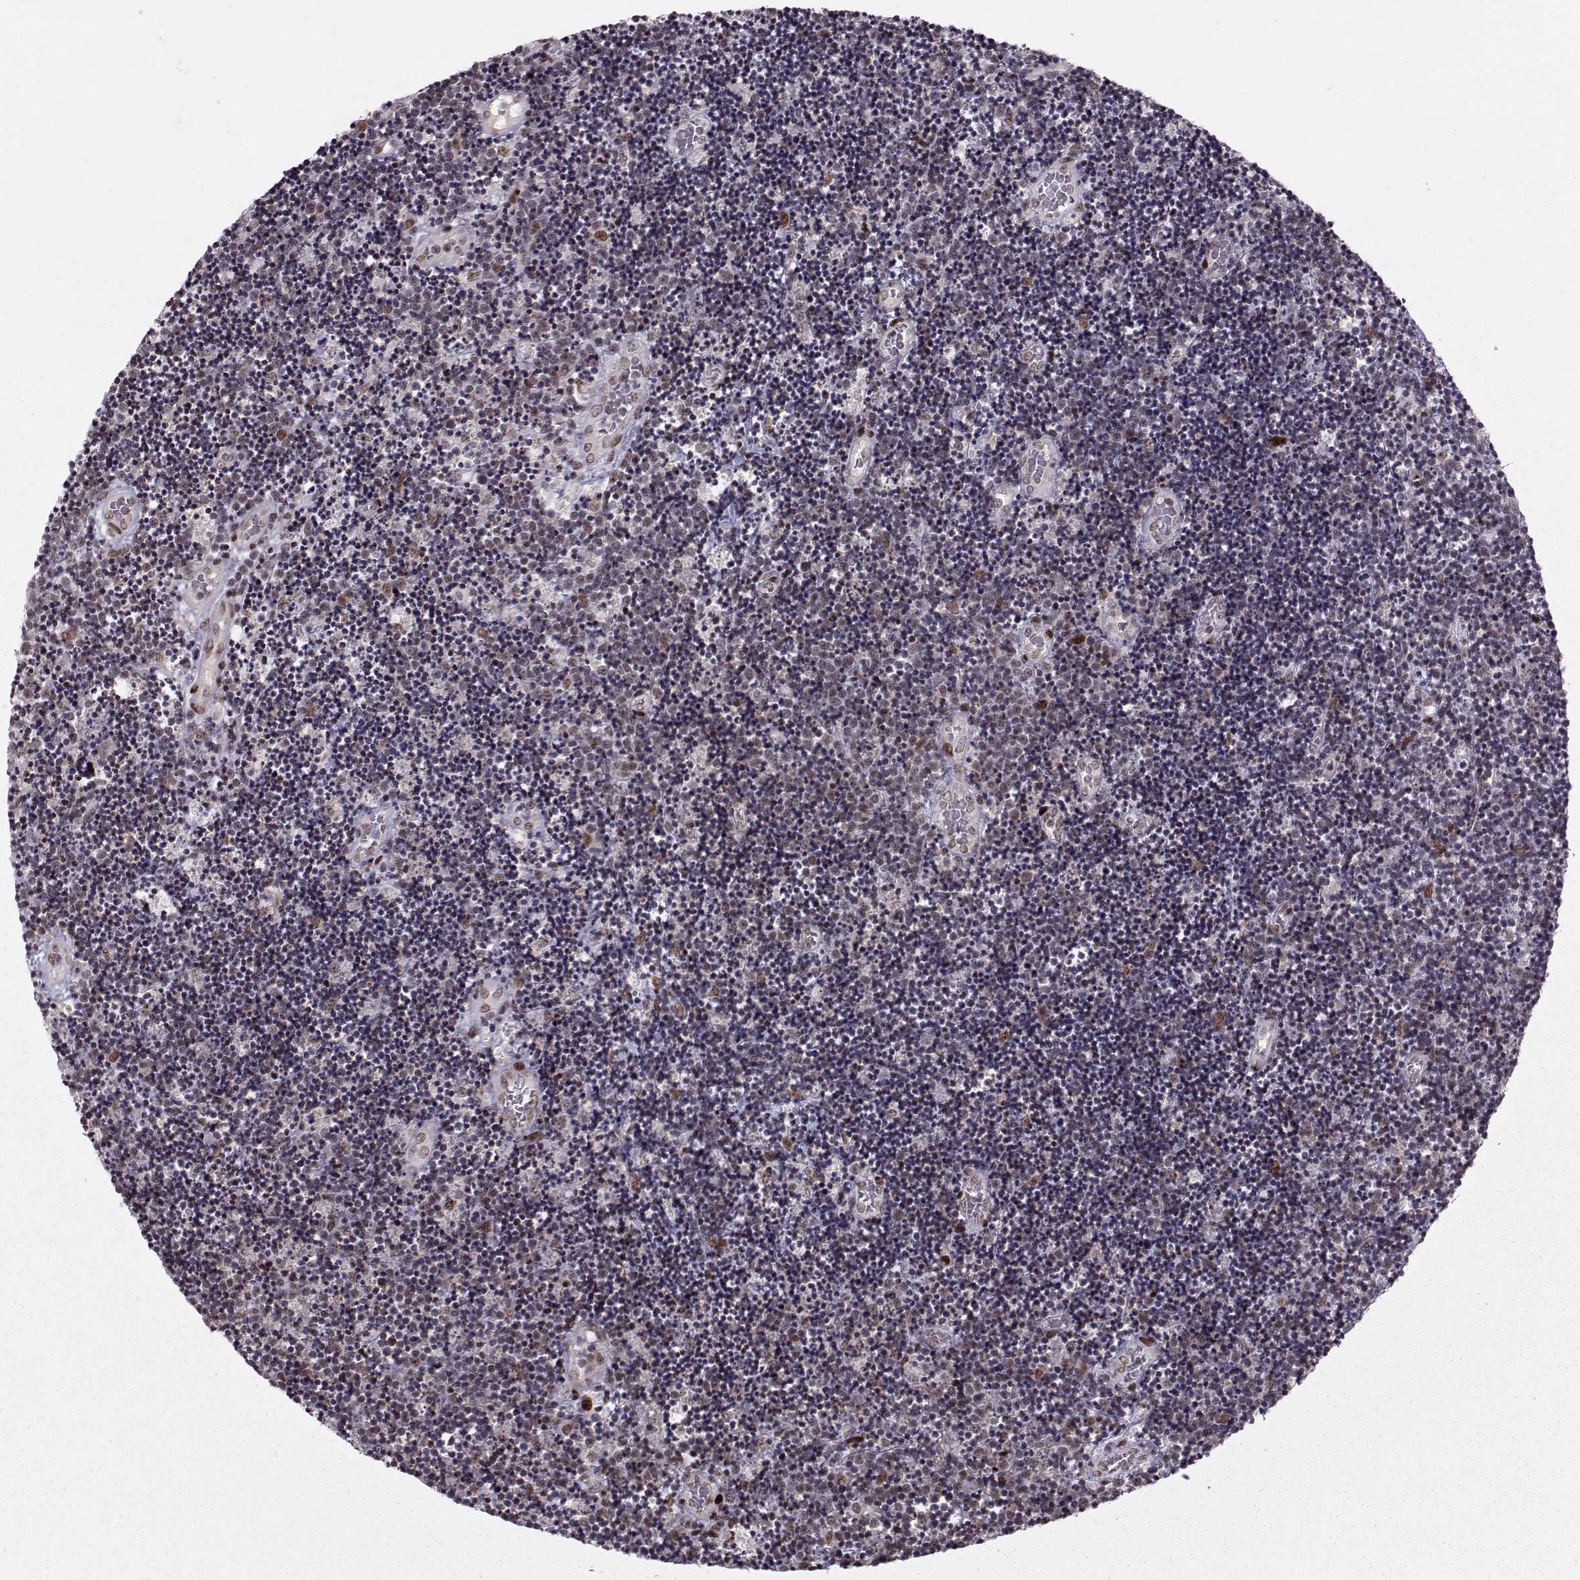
{"staining": {"intensity": "moderate", "quantity": ">75%", "location": "nuclear"}, "tissue": "lymphoma", "cell_type": "Tumor cells", "image_type": "cancer", "snomed": [{"axis": "morphology", "description": "Malignant lymphoma, non-Hodgkin's type, Low grade"}, {"axis": "topography", "description": "Brain"}], "caption": "Immunohistochemical staining of lymphoma displays moderate nuclear protein staining in approximately >75% of tumor cells.", "gene": "SNAPC2", "patient": {"sex": "female", "age": 66}}